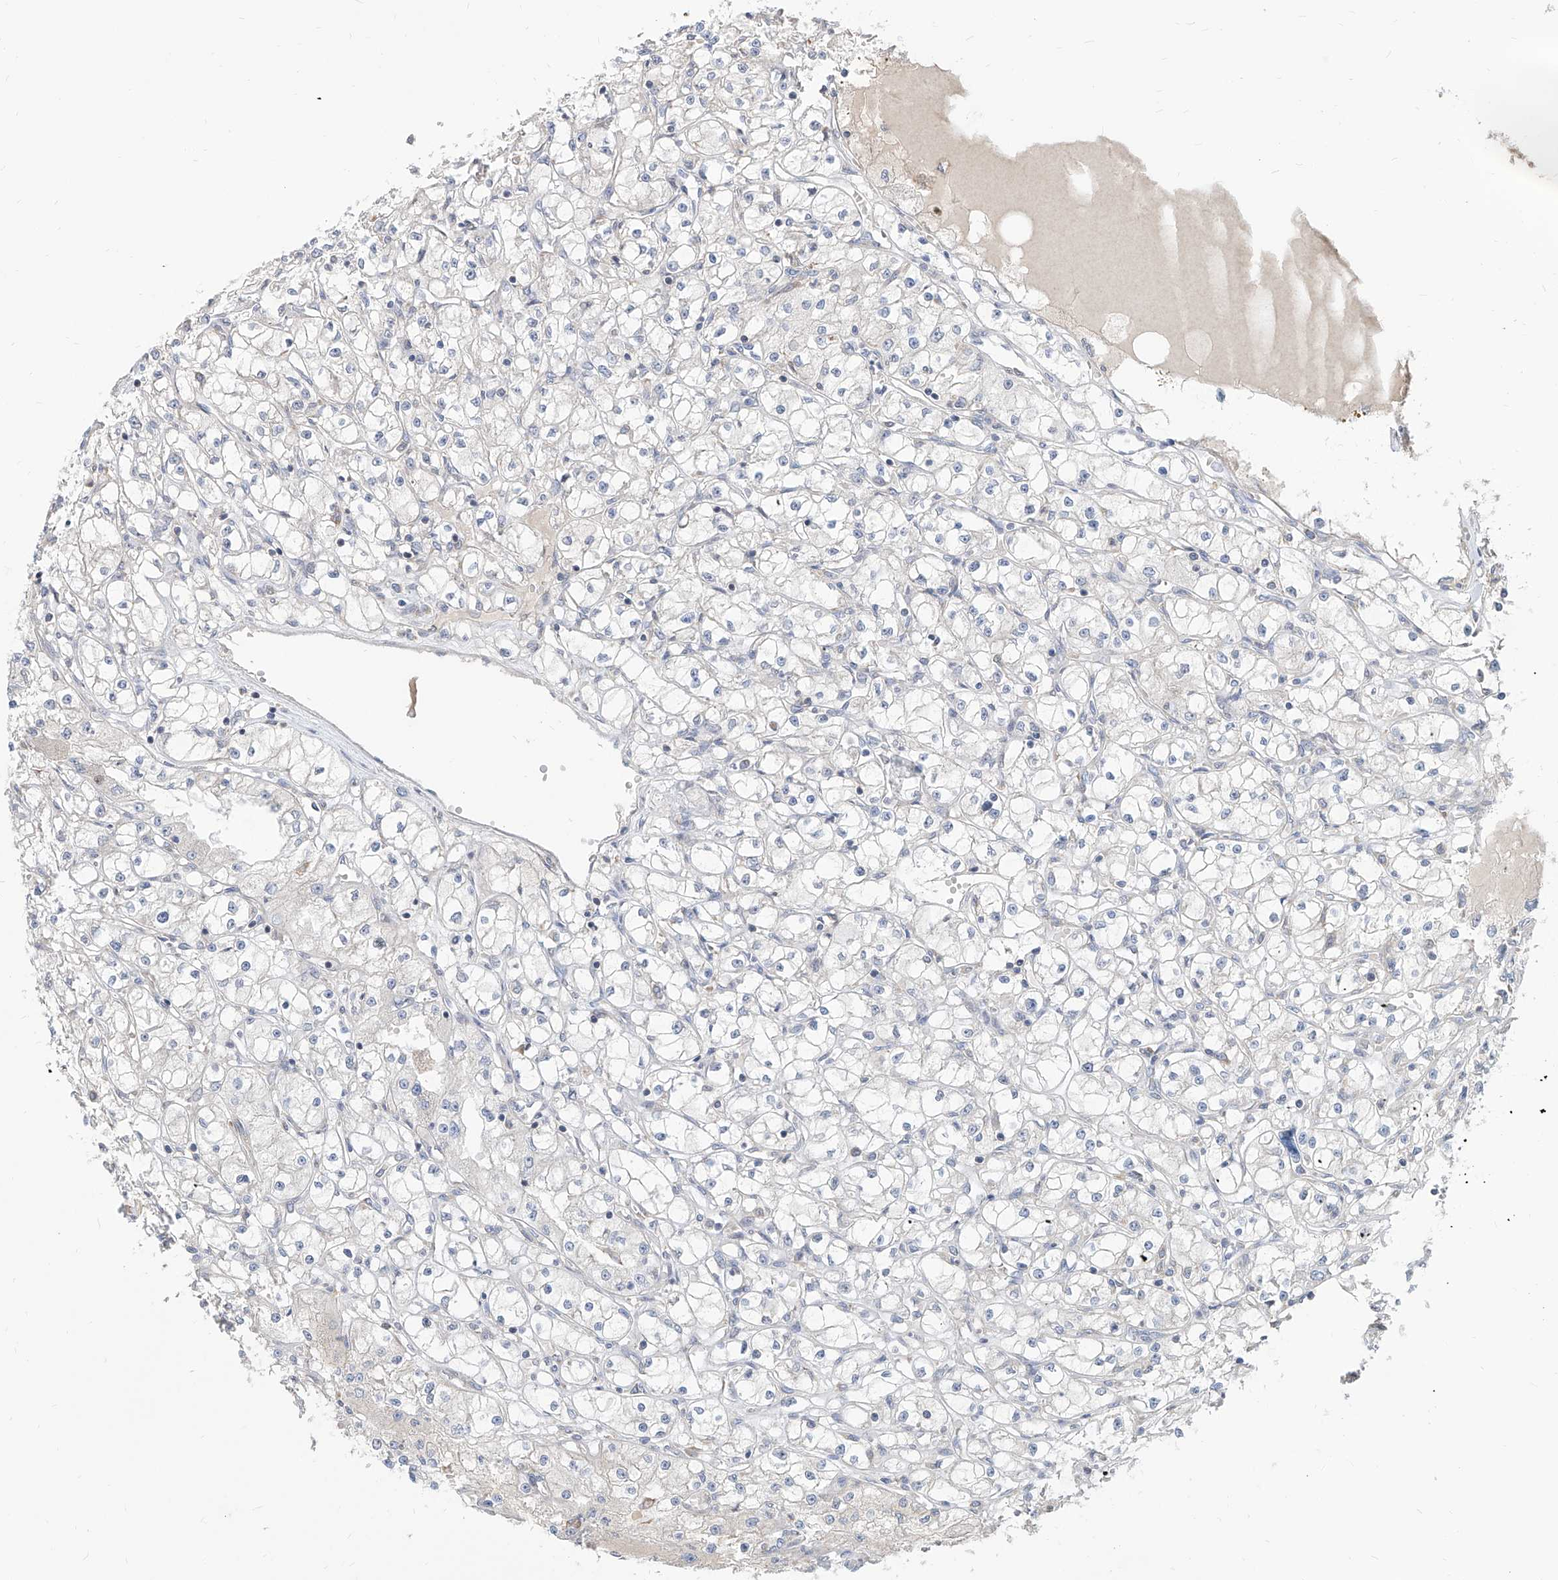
{"staining": {"intensity": "negative", "quantity": "none", "location": "none"}, "tissue": "renal cancer", "cell_type": "Tumor cells", "image_type": "cancer", "snomed": [{"axis": "morphology", "description": "Adenocarcinoma, NOS"}, {"axis": "topography", "description": "Kidney"}], "caption": "Renal cancer stained for a protein using immunohistochemistry (IHC) reveals no expression tumor cells.", "gene": "FAM83B", "patient": {"sex": "male", "age": 56}}